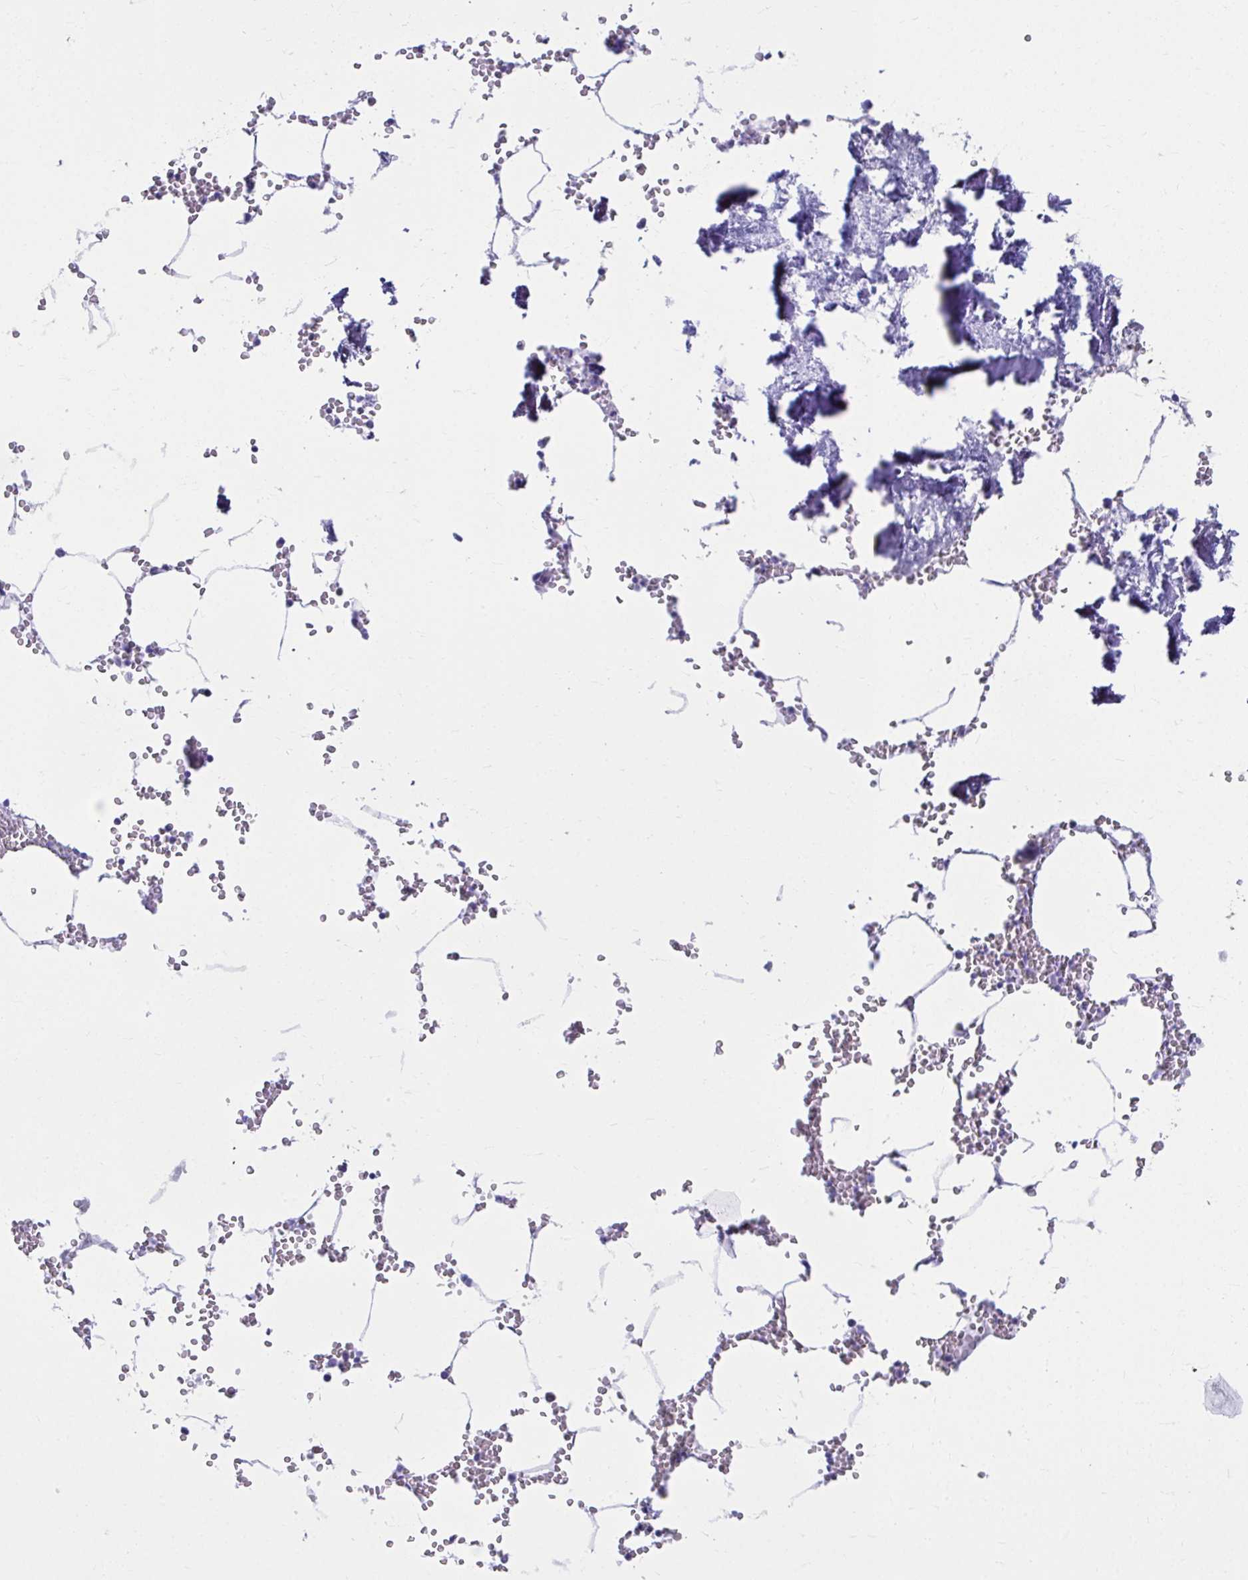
{"staining": {"intensity": "negative", "quantity": "none", "location": "none"}, "tissue": "bone marrow", "cell_type": "Hematopoietic cells", "image_type": "normal", "snomed": [{"axis": "morphology", "description": "Normal tissue, NOS"}, {"axis": "topography", "description": "Bone marrow"}], "caption": "IHC histopathology image of benign human bone marrow stained for a protein (brown), which displays no positivity in hematopoietic cells.", "gene": "ATP4B", "patient": {"sex": "male", "age": 54}}